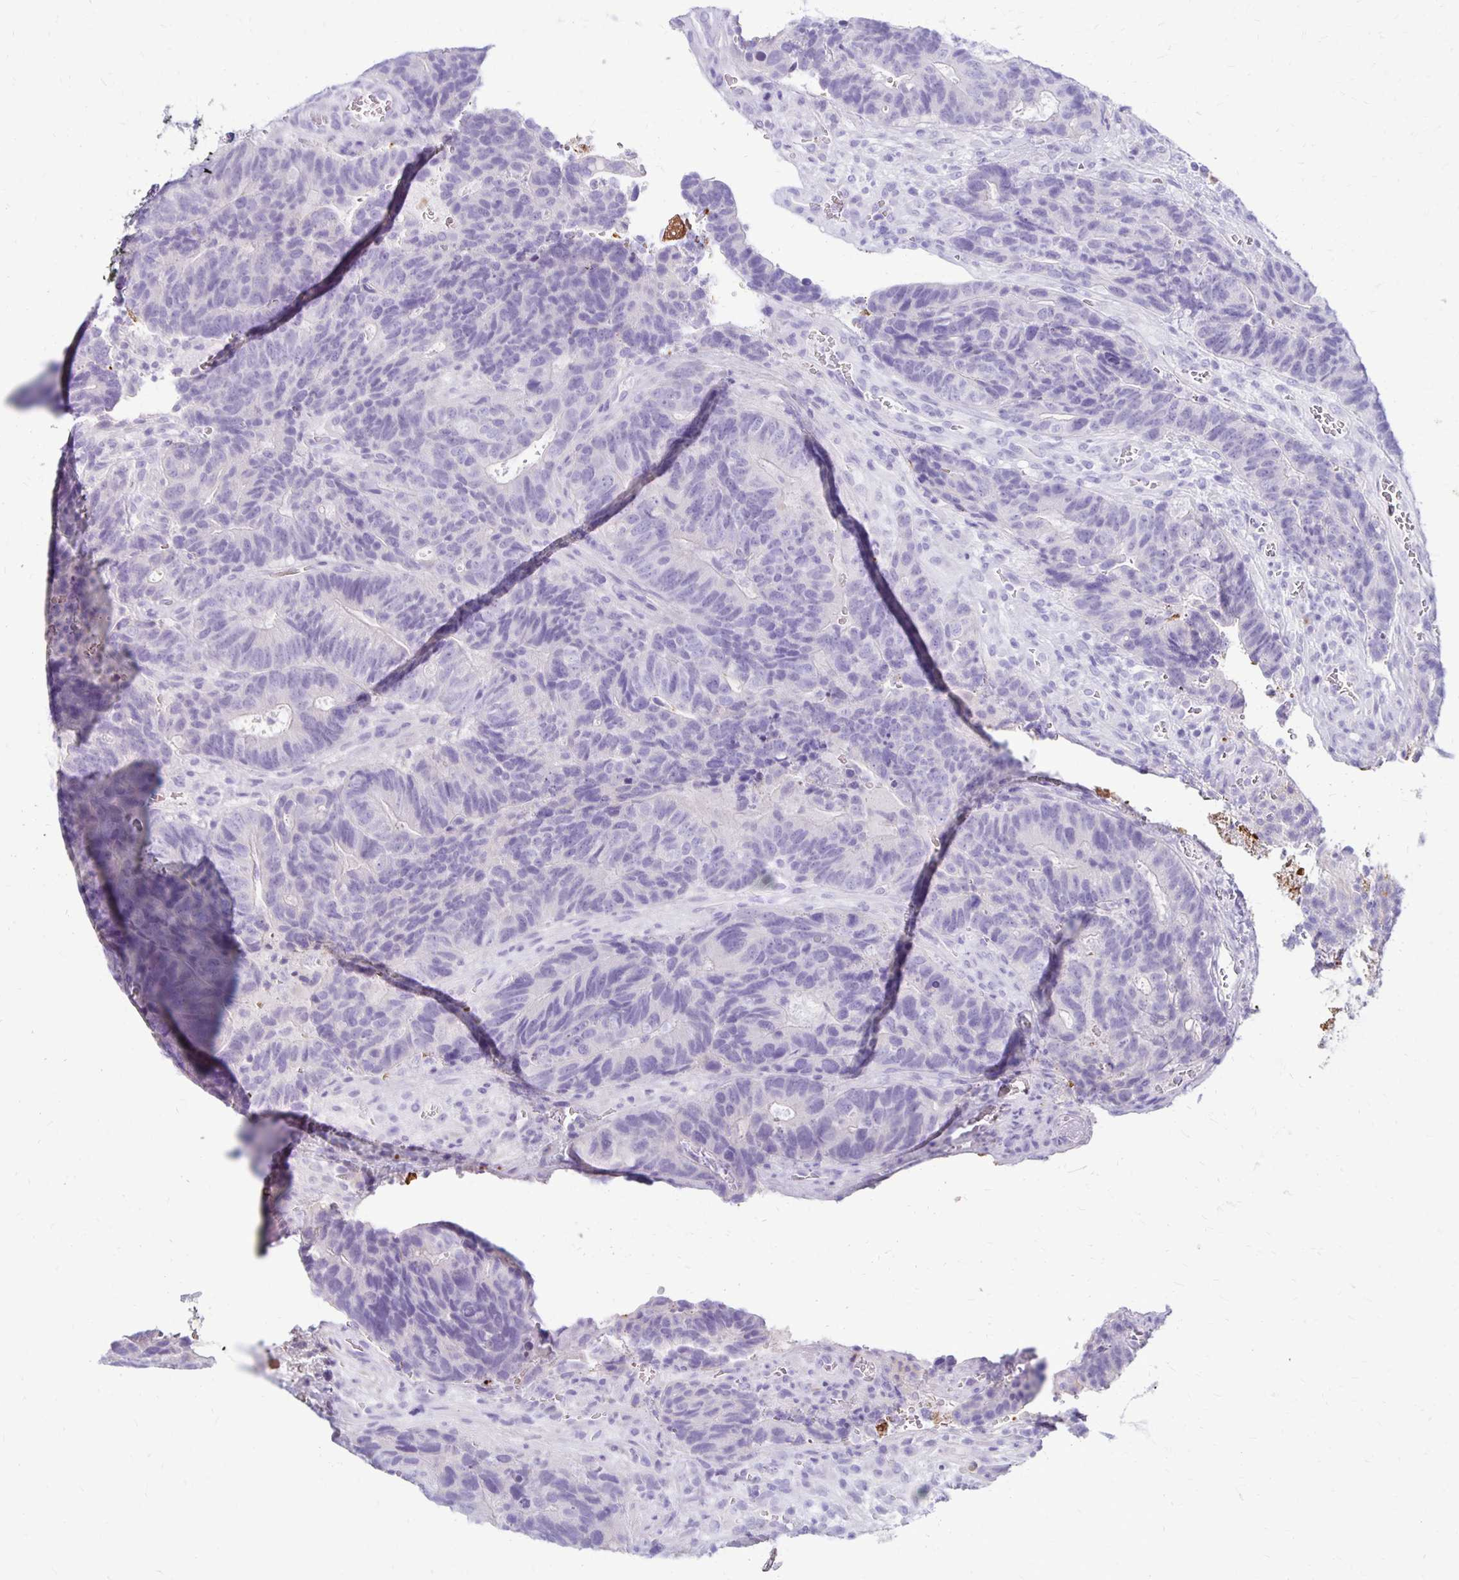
{"staining": {"intensity": "negative", "quantity": "none", "location": "none"}, "tissue": "colorectal cancer", "cell_type": "Tumor cells", "image_type": "cancer", "snomed": [{"axis": "morphology", "description": "Normal tissue, NOS"}, {"axis": "morphology", "description": "Adenocarcinoma, NOS"}, {"axis": "topography", "description": "Colon"}], "caption": "Immunohistochemistry (IHC) image of colorectal adenocarcinoma stained for a protein (brown), which reveals no positivity in tumor cells.", "gene": "FNTB", "patient": {"sex": "female", "age": 48}}